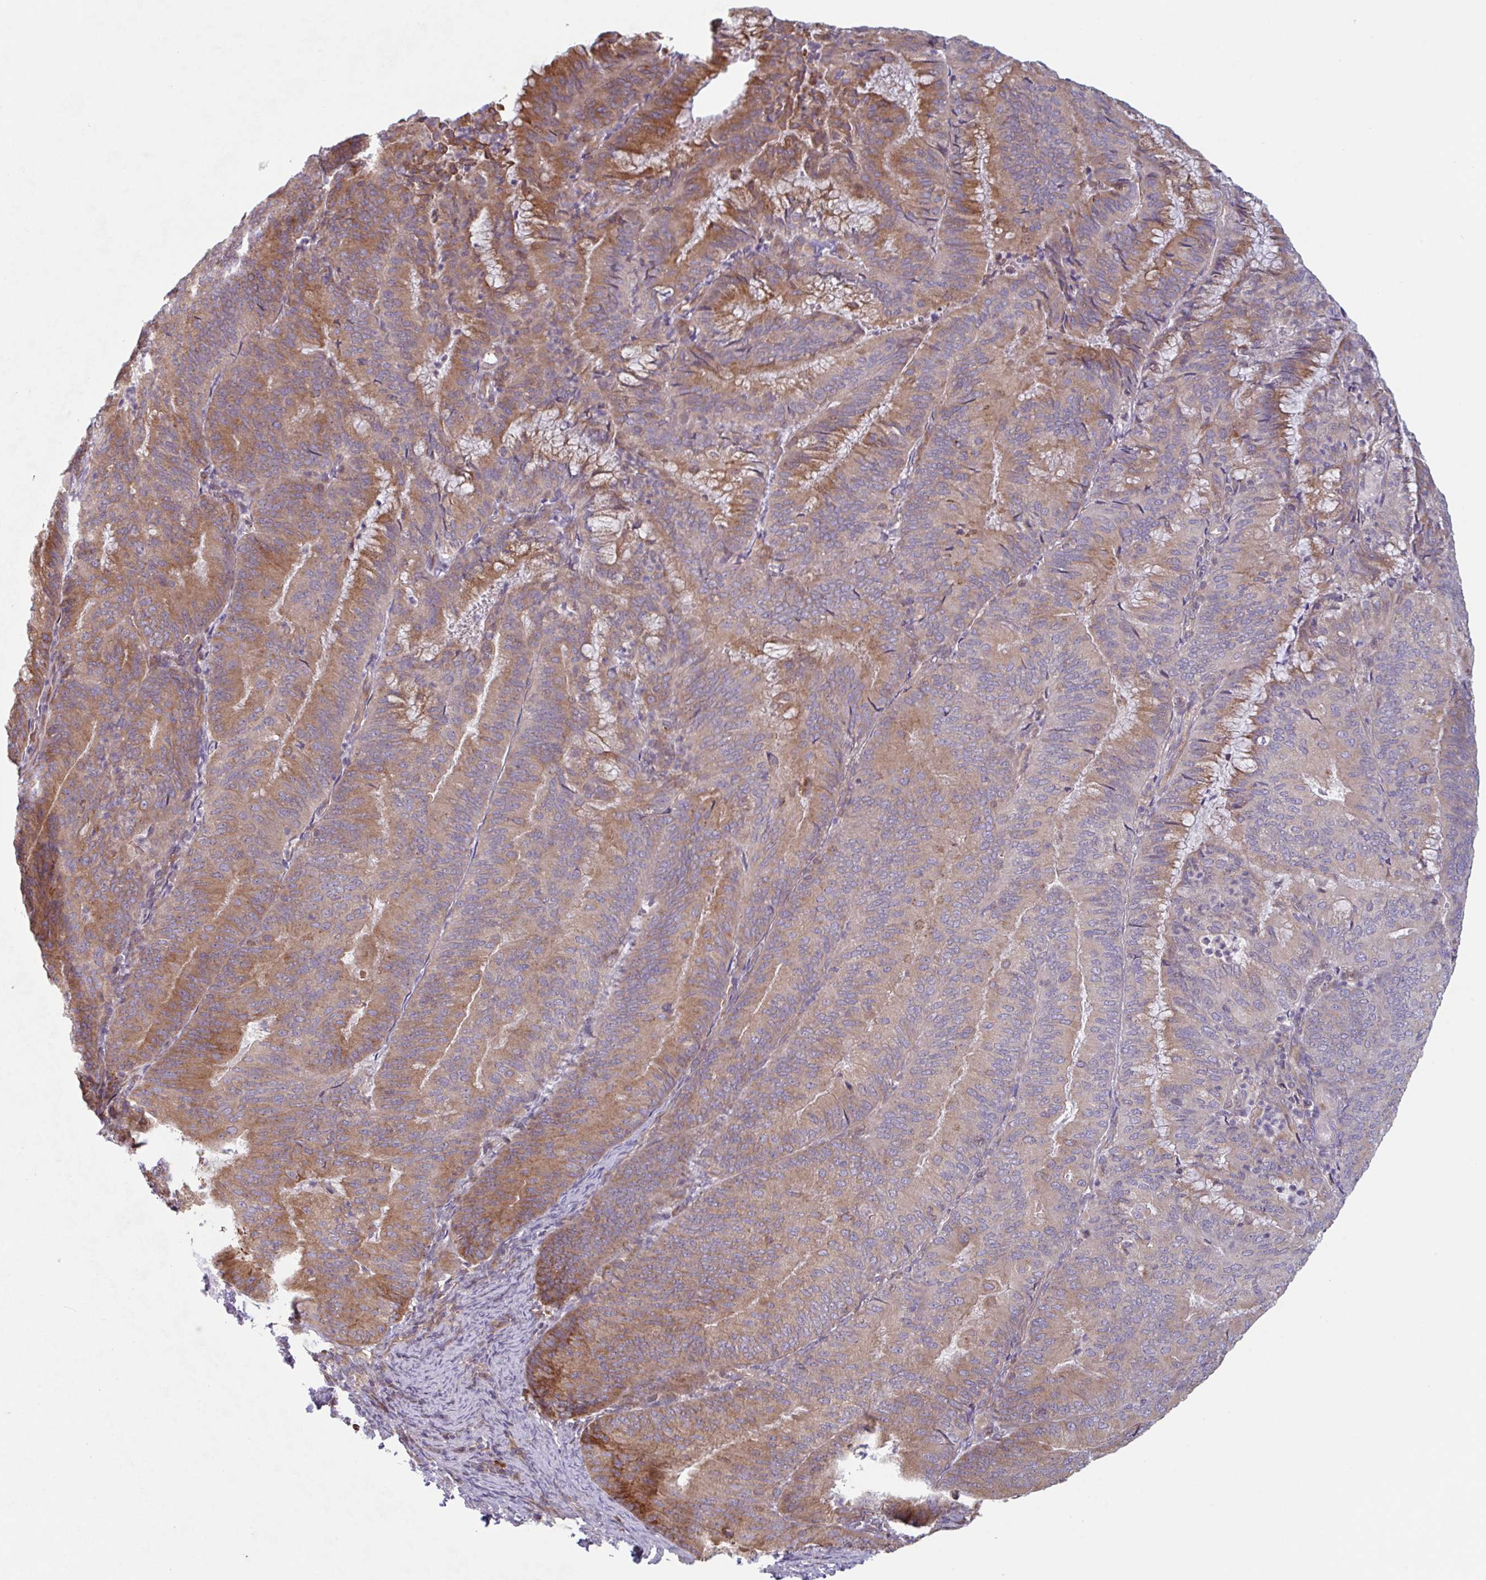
{"staining": {"intensity": "moderate", "quantity": ">75%", "location": "cytoplasmic/membranous"}, "tissue": "endometrial cancer", "cell_type": "Tumor cells", "image_type": "cancer", "snomed": [{"axis": "morphology", "description": "Adenocarcinoma, NOS"}, {"axis": "topography", "description": "Endometrium"}], "caption": "Adenocarcinoma (endometrial) stained with a protein marker displays moderate staining in tumor cells.", "gene": "RIT1", "patient": {"sex": "female", "age": 57}}